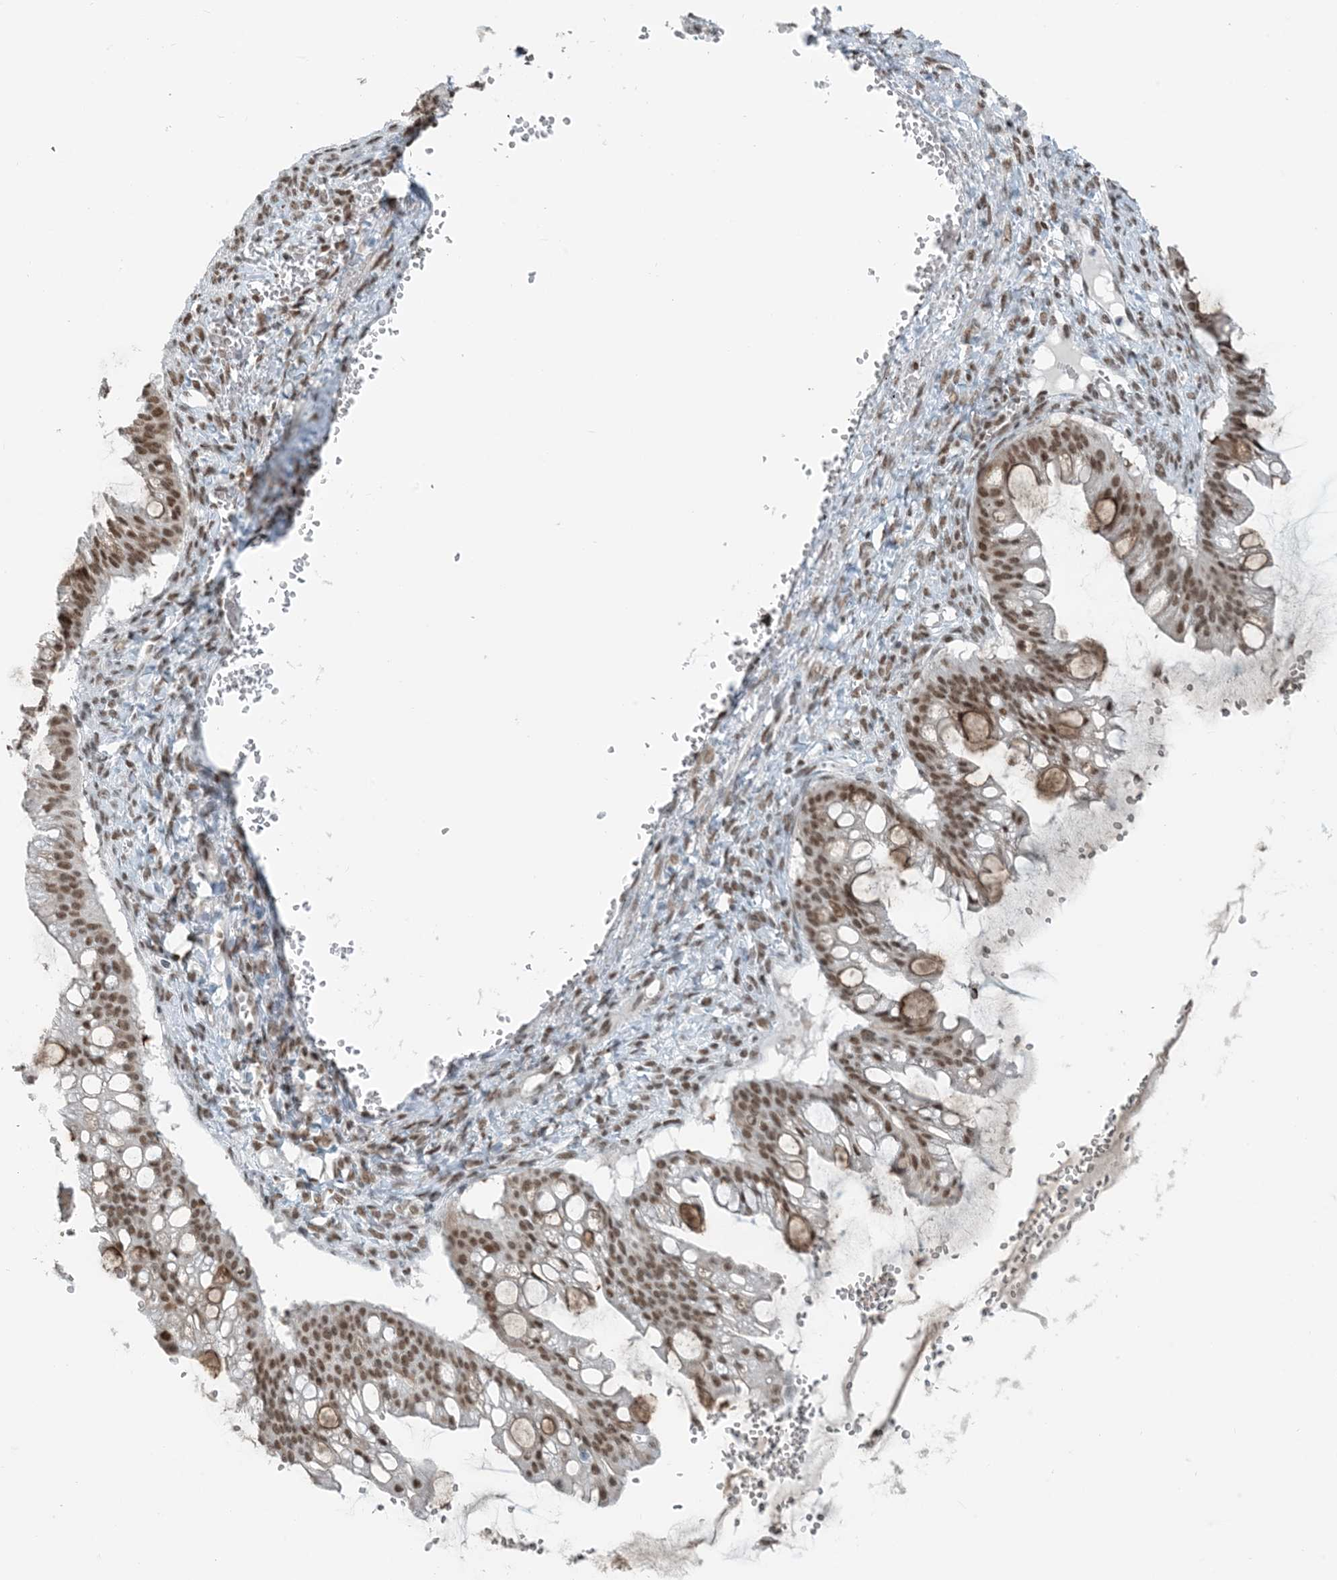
{"staining": {"intensity": "moderate", "quantity": ">75%", "location": "nuclear"}, "tissue": "ovarian cancer", "cell_type": "Tumor cells", "image_type": "cancer", "snomed": [{"axis": "morphology", "description": "Cystadenocarcinoma, mucinous, NOS"}, {"axis": "topography", "description": "Ovary"}], "caption": "Moderate nuclear staining is seen in approximately >75% of tumor cells in mucinous cystadenocarcinoma (ovarian).", "gene": "ZNF500", "patient": {"sex": "female", "age": 73}}